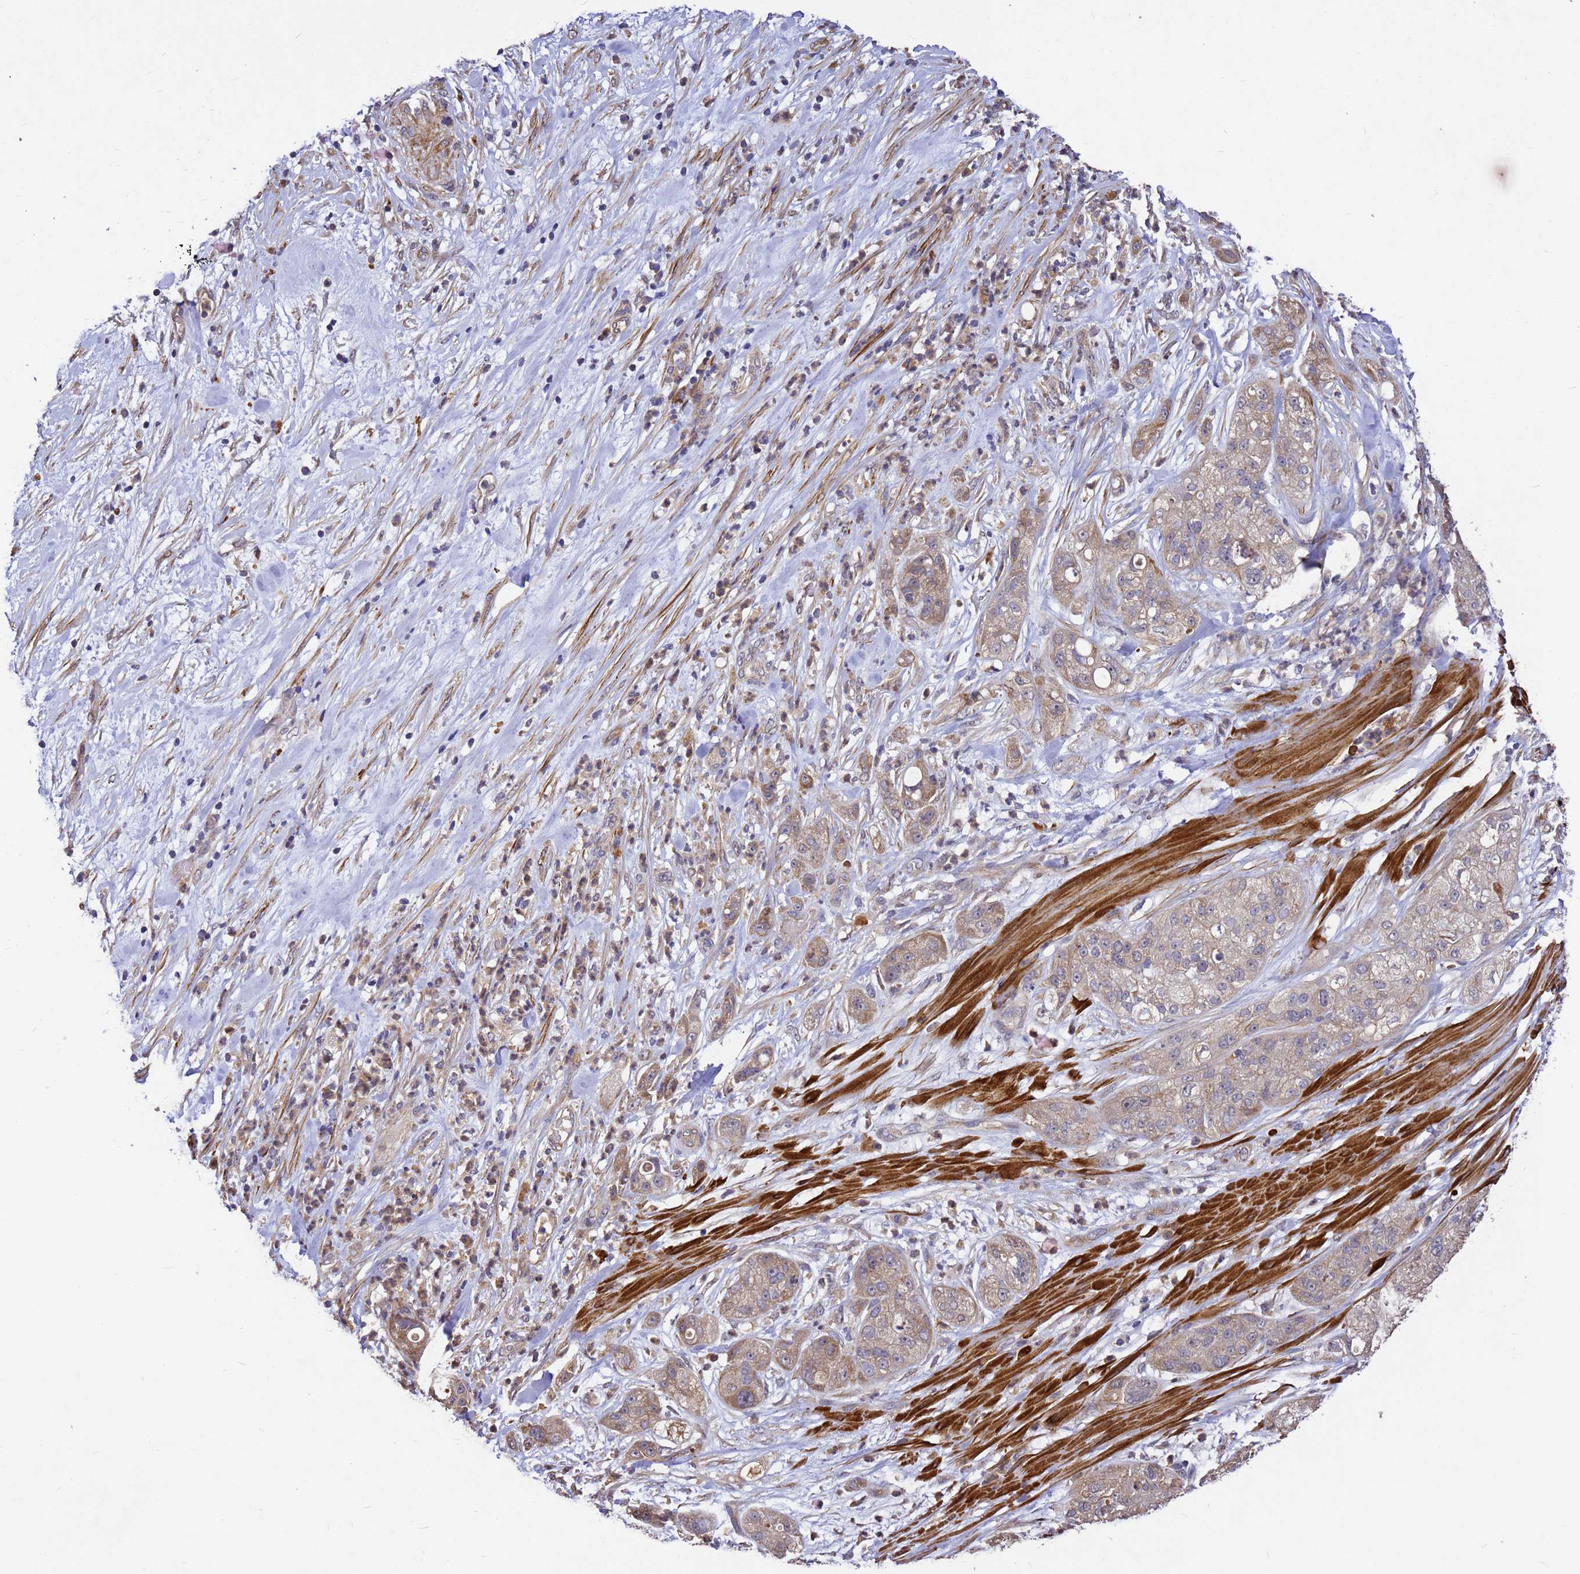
{"staining": {"intensity": "weak", "quantity": ">75%", "location": "cytoplasmic/membranous"}, "tissue": "pancreatic cancer", "cell_type": "Tumor cells", "image_type": "cancer", "snomed": [{"axis": "morphology", "description": "Adenocarcinoma, NOS"}, {"axis": "topography", "description": "Pancreas"}], "caption": "Protein positivity by immunohistochemistry demonstrates weak cytoplasmic/membranous positivity in approximately >75% of tumor cells in adenocarcinoma (pancreatic).", "gene": "RSPRY1", "patient": {"sex": "female", "age": 78}}